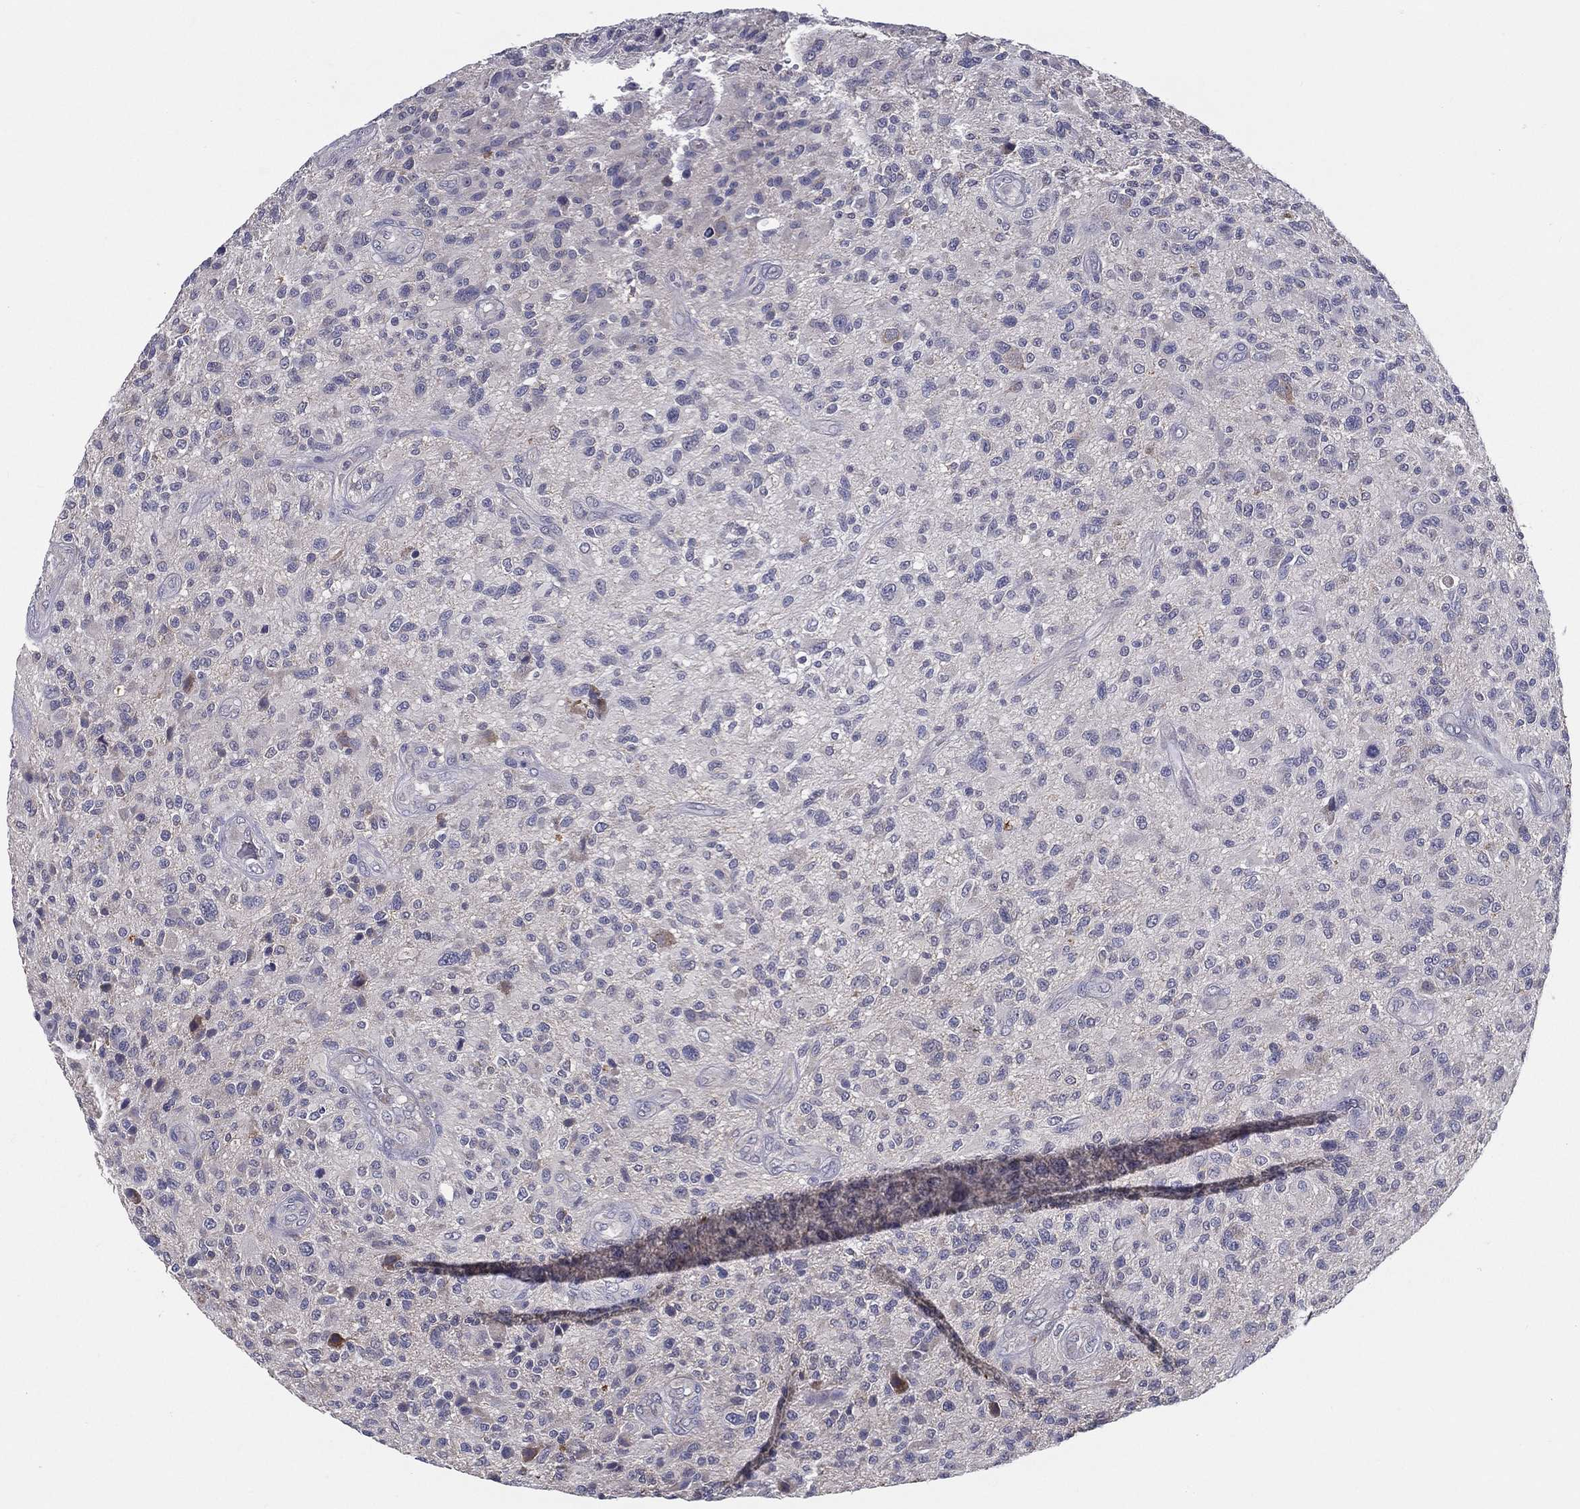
{"staining": {"intensity": "negative", "quantity": "none", "location": "none"}, "tissue": "glioma", "cell_type": "Tumor cells", "image_type": "cancer", "snomed": [{"axis": "morphology", "description": "Glioma, malignant, High grade"}, {"axis": "topography", "description": "Brain"}], "caption": "Protein analysis of high-grade glioma (malignant) exhibits no significant staining in tumor cells.", "gene": "PCSK1", "patient": {"sex": "male", "age": 47}}